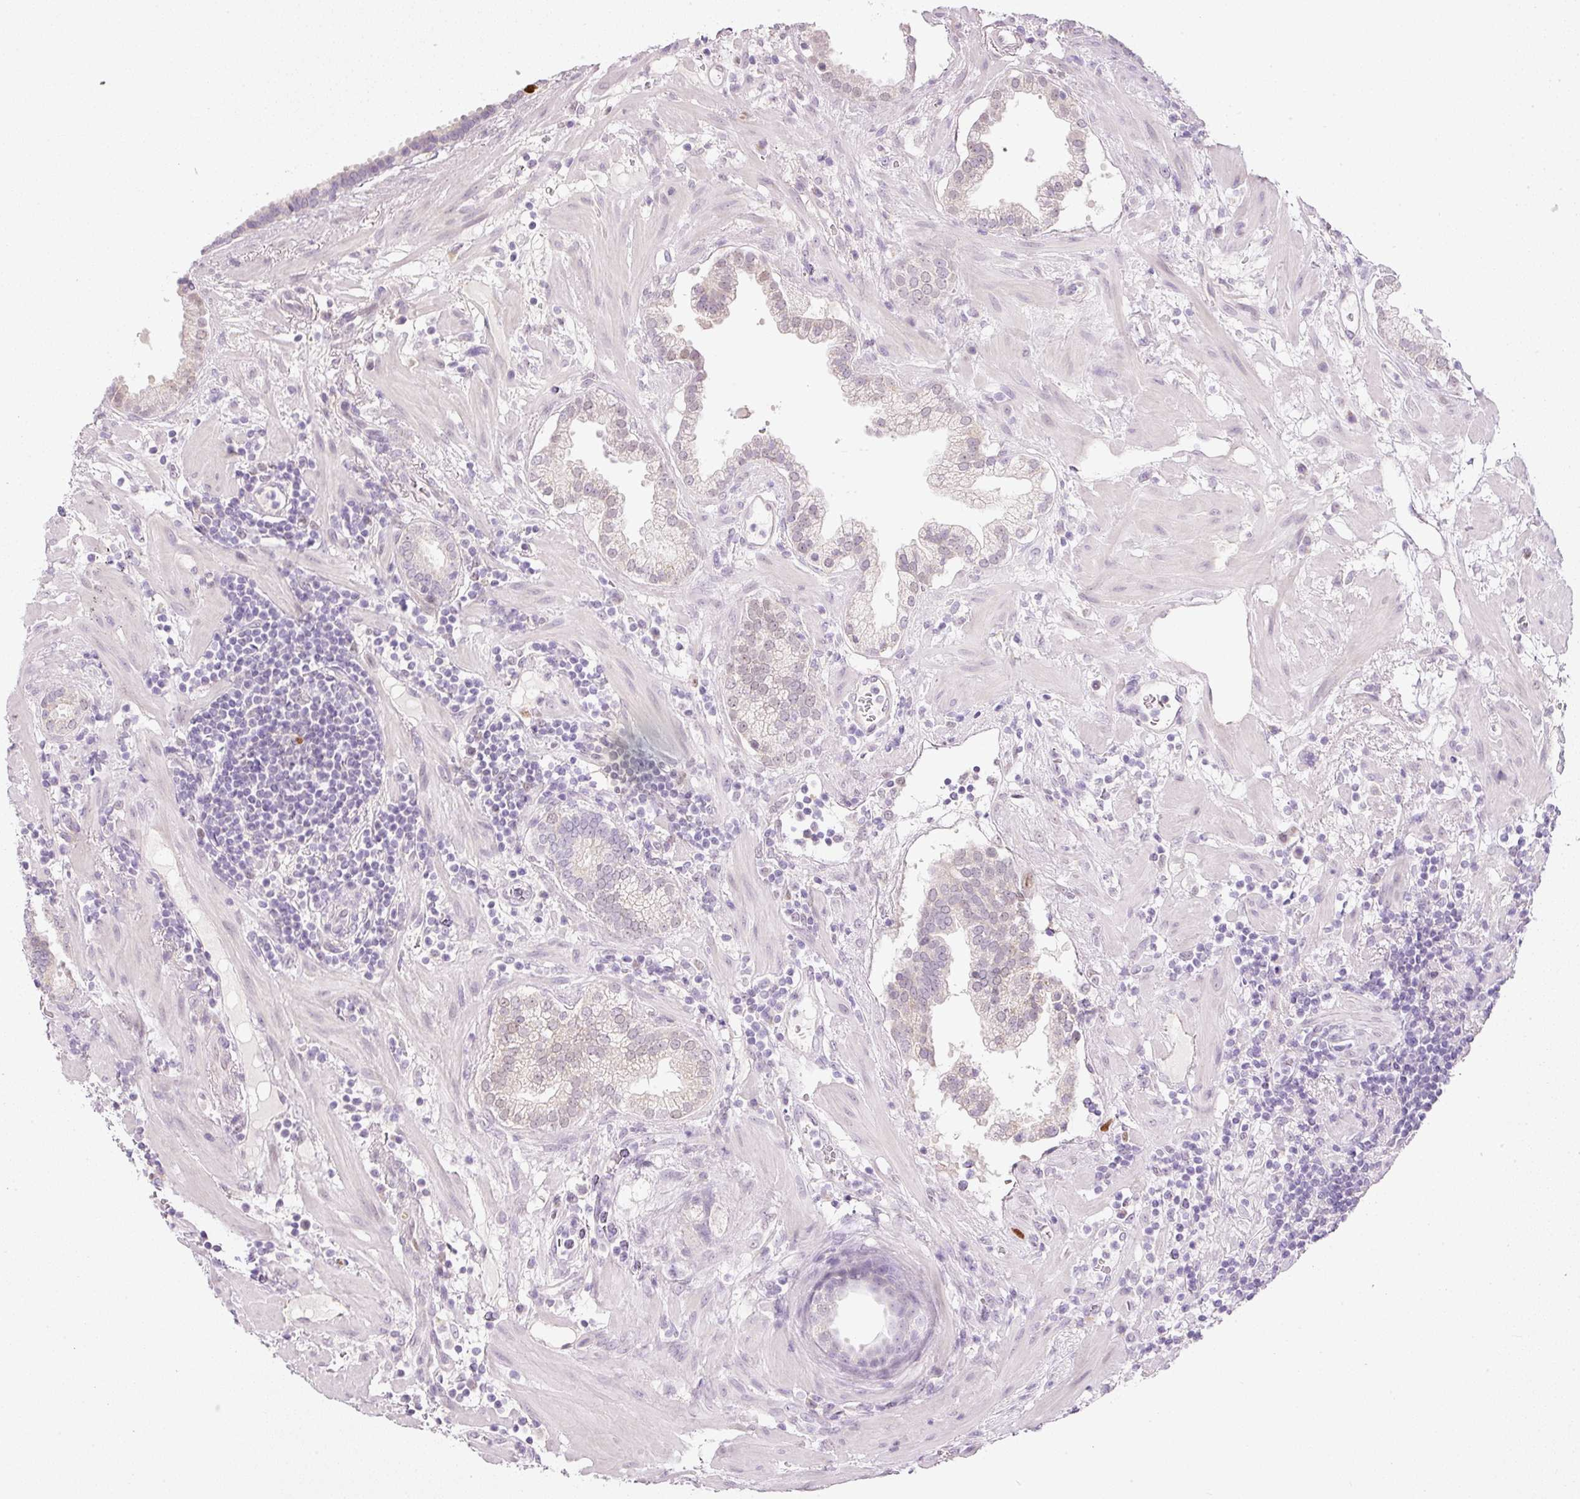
{"staining": {"intensity": "weak", "quantity": "<25%", "location": "cytoplasmic/membranous"}, "tissue": "prostate cancer", "cell_type": "Tumor cells", "image_type": "cancer", "snomed": [{"axis": "morphology", "description": "Adenocarcinoma, High grade"}, {"axis": "topography", "description": "Prostate"}], "caption": "Immunohistochemistry histopathology image of human prostate high-grade adenocarcinoma stained for a protein (brown), which reveals no staining in tumor cells.", "gene": "KPNA2", "patient": {"sex": "male", "age": 63}}